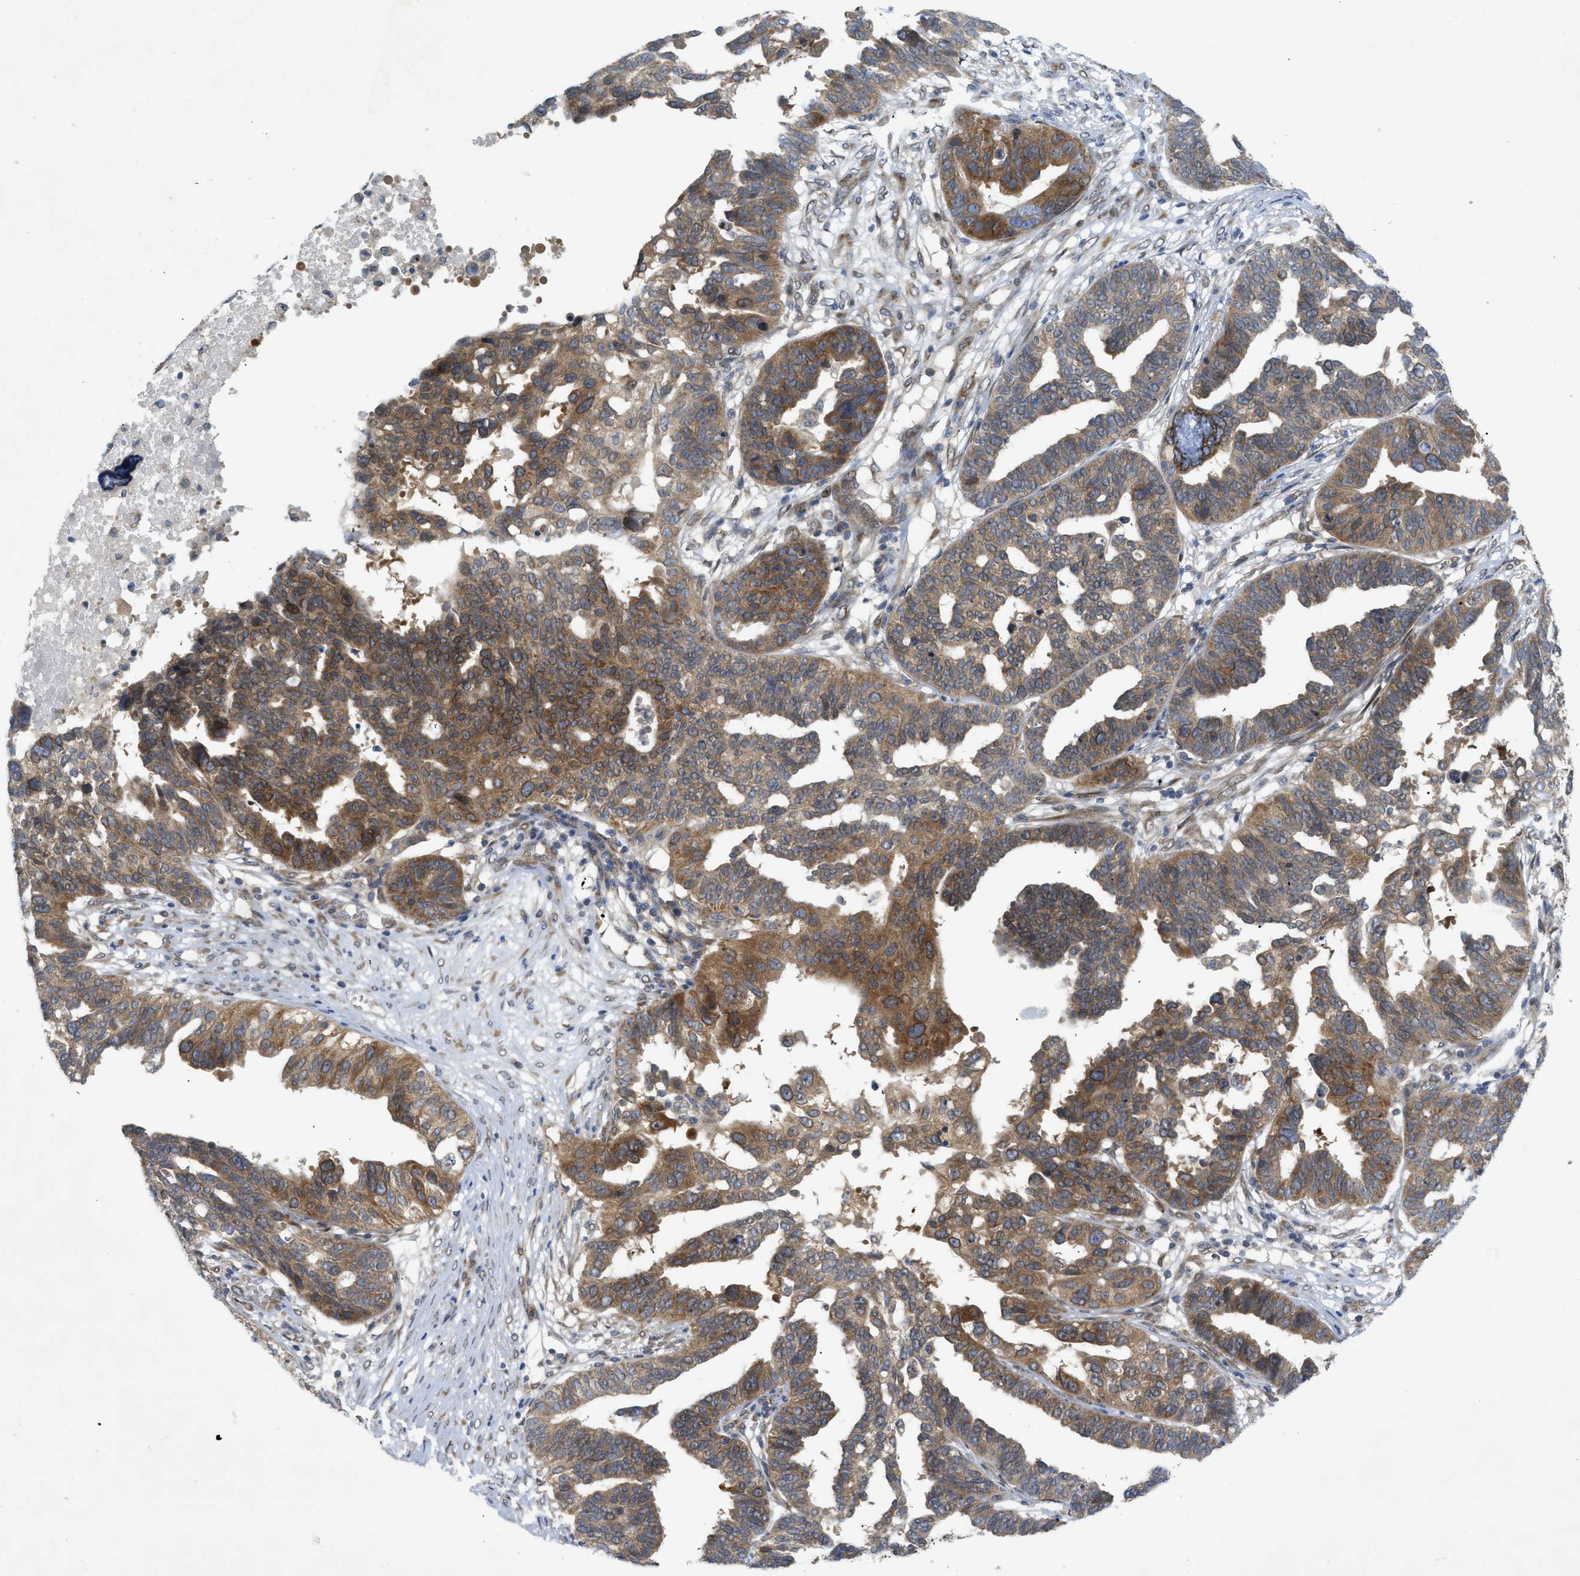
{"staining": {"intensity": "moderate", "quantity": ">75%", "location": "cytoplasmic/membranous"}, "tissue": "ovarian cancer", "cell_type": "Tumor cells", "image_type": "cancer", "snomed": [{"axis": "morphology", "description": "Cystadenocarcinoma, serous, NOS"}, {"axis": "topography", "description": "Ovary"}], "caption": "Immunohistochemical staining of ovarian cancer reveals medium levels of moderate cytoplasmic/membranous protein staining in approximately >75% of tumor cells.", "gene": "EIF2AK3", "patient": {"sex": "female", "age": 59}}